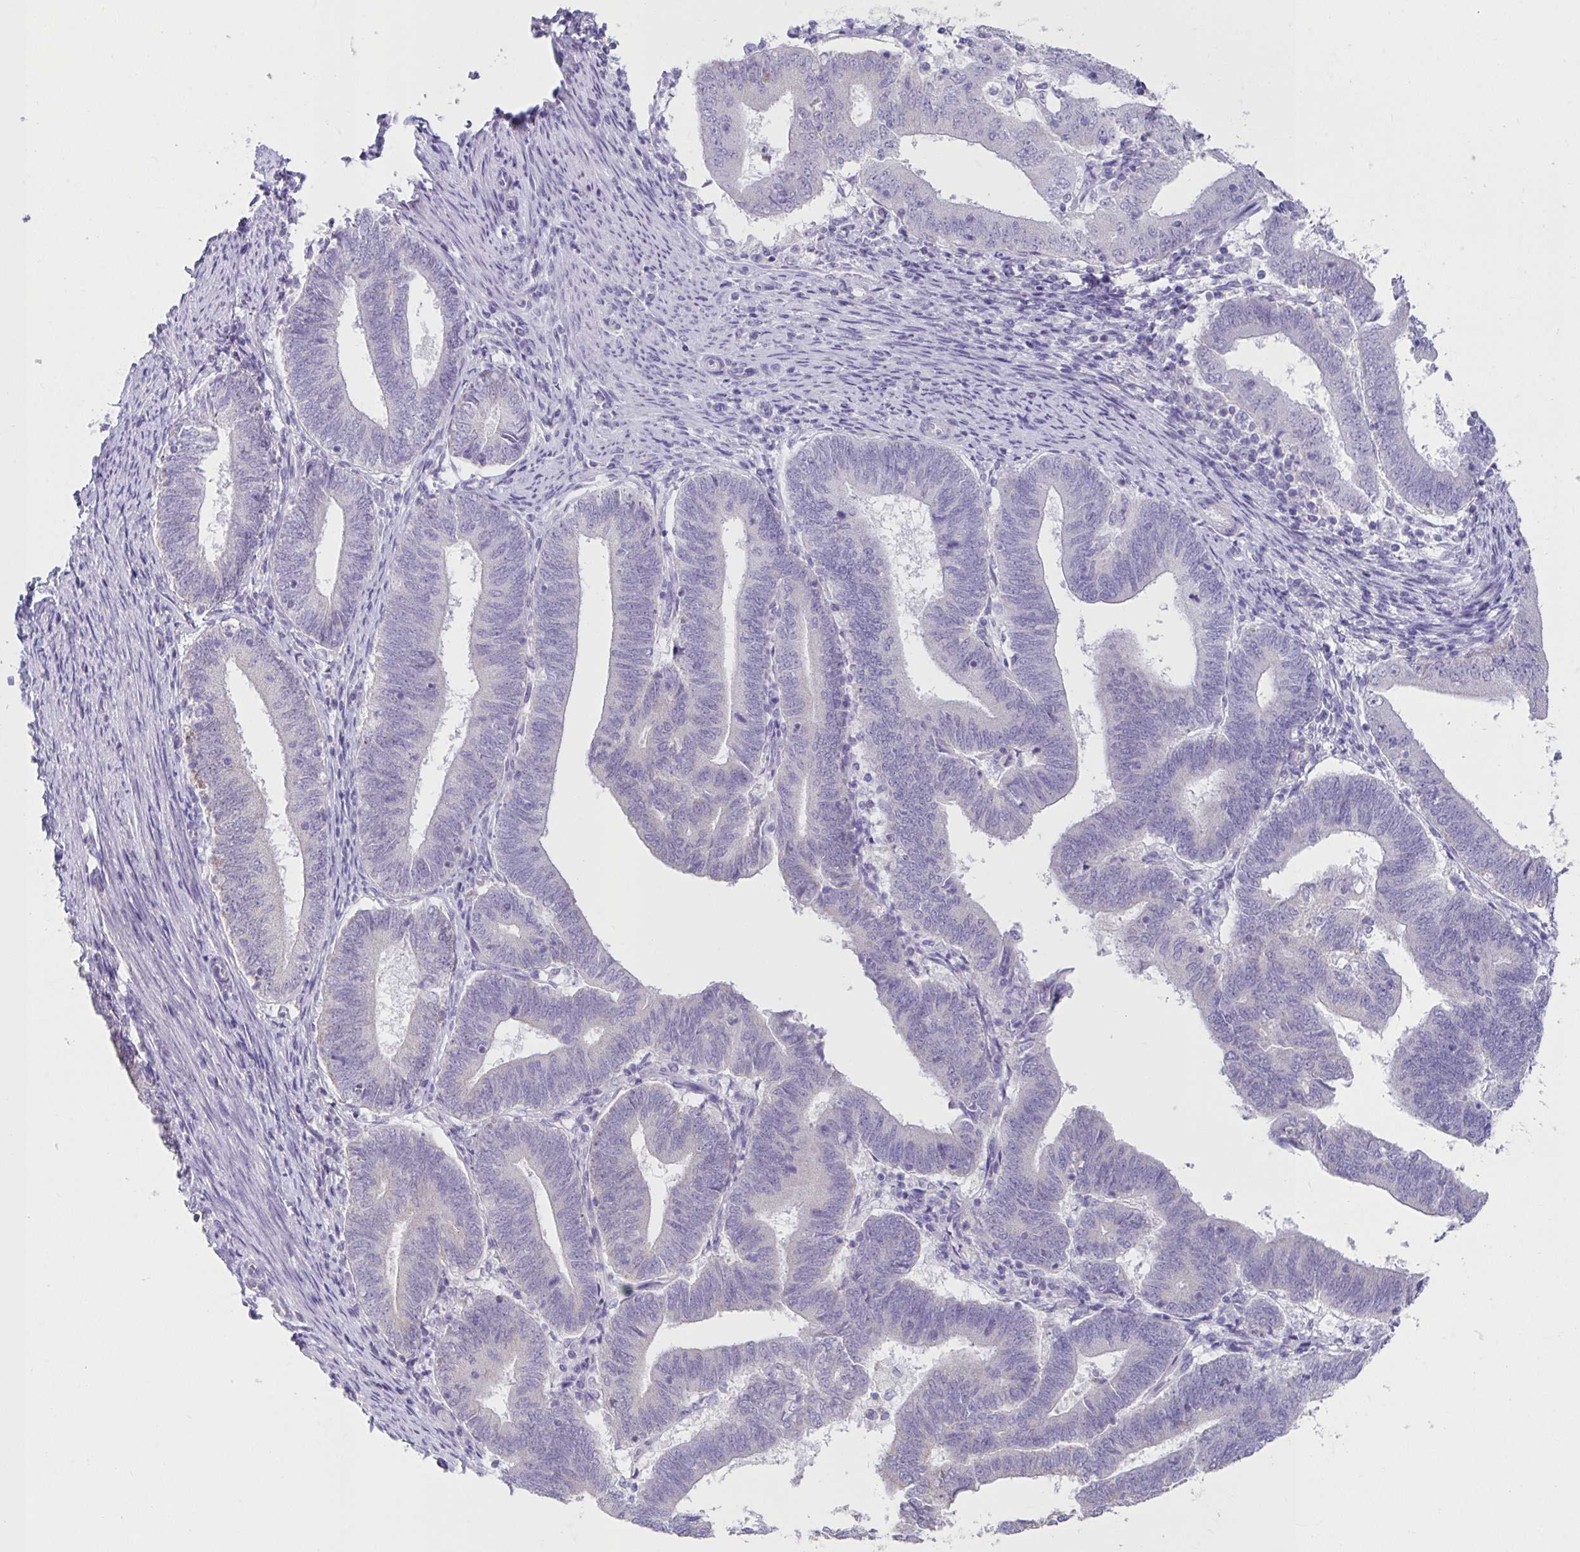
{"staining": {"intensity": "negative", "quantity": "none", "location": "none"}, "tissue": "endometrial cancer", "cell_type": "Tumor cells", "image_type": "cancer", "snomed": [{"axis": "morphology", "description": "Adenocarcinoma, NOS"}, {"axis": "topography", "description": "Endometrium"}], "caption": "Adenocarcinoma (endometrial) was stained to show a protein in brown. There is no significant staining in tumor cells.", "gene": "CXCR1", "patient": {"sex": "female", "age": 70}}